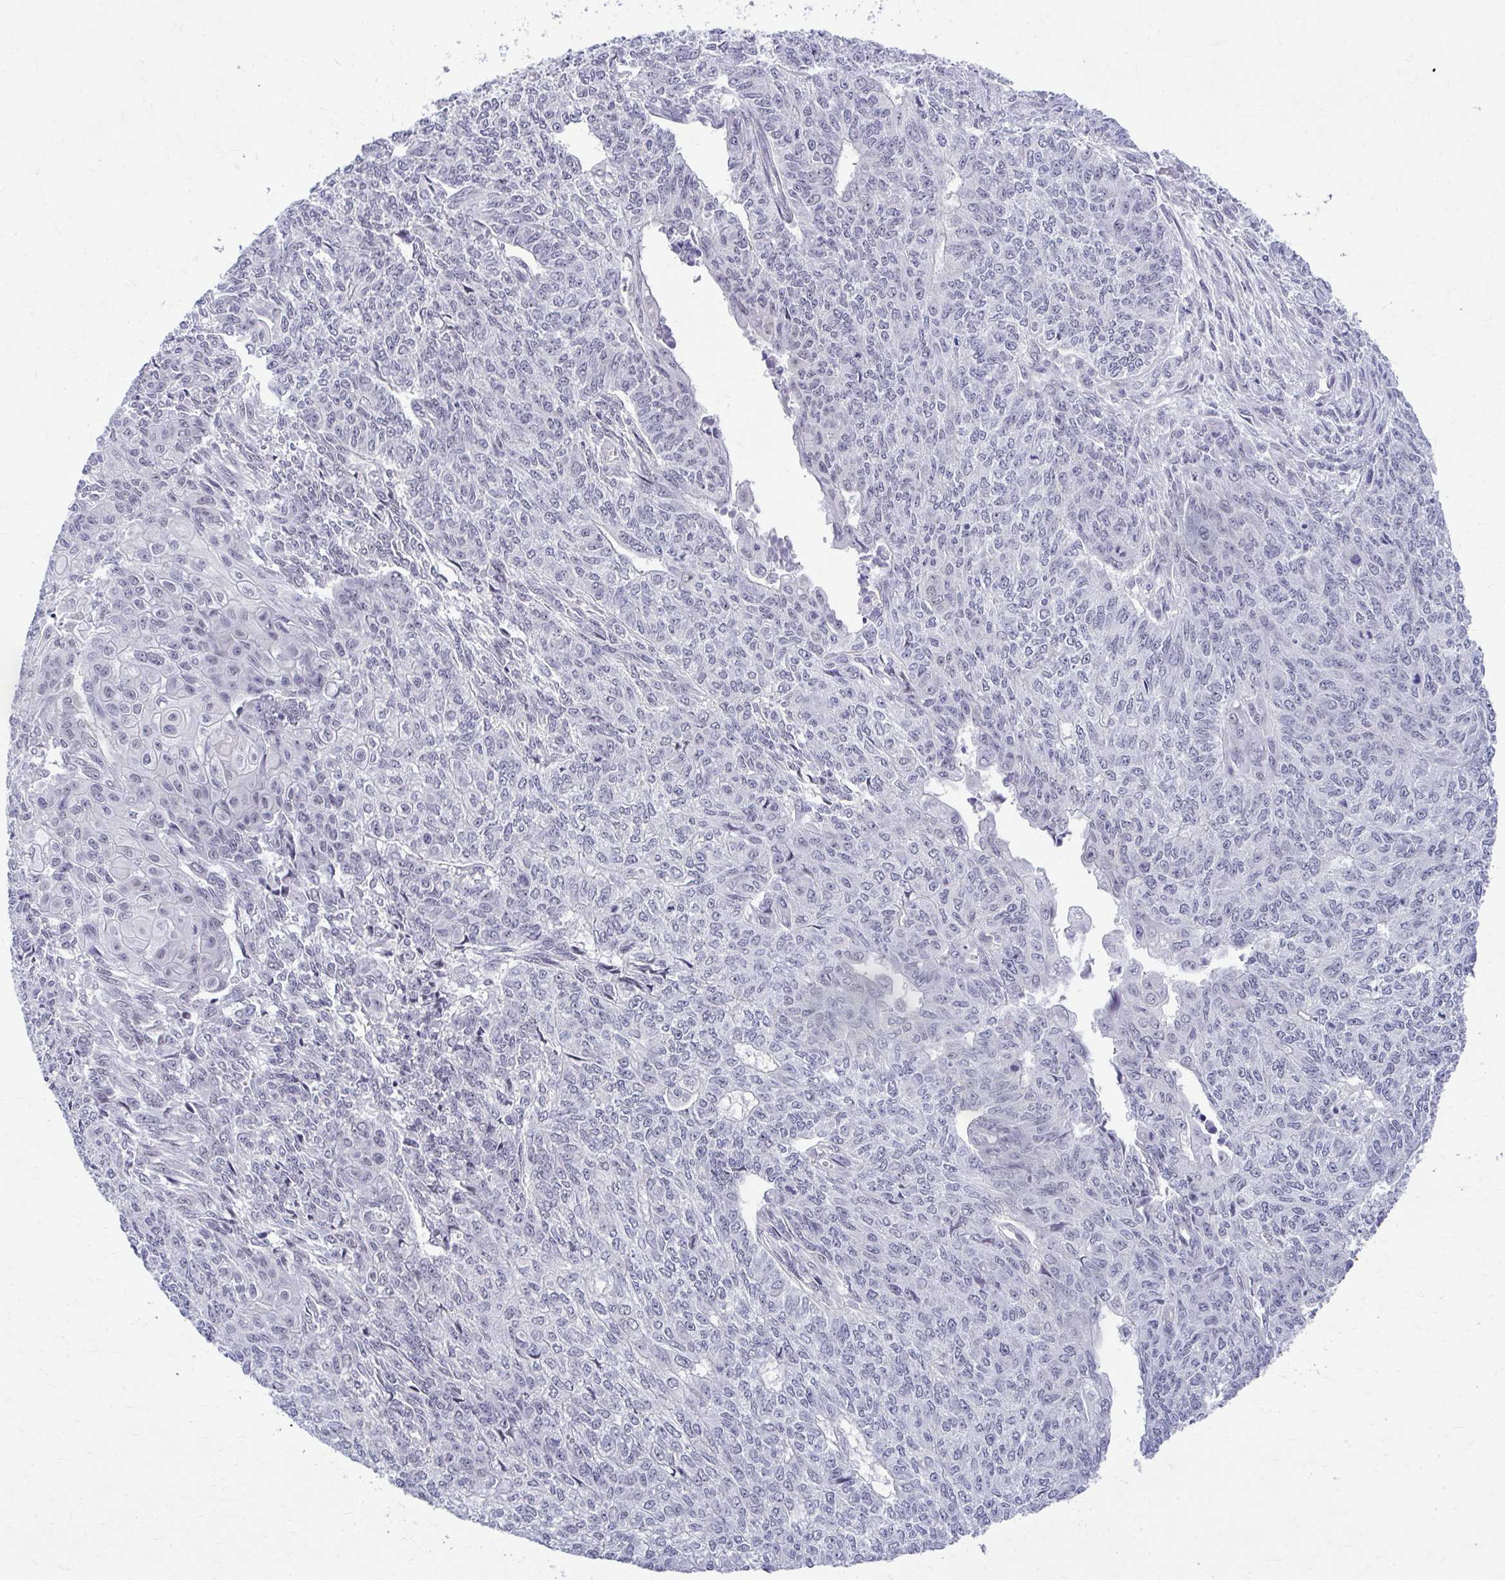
{"staining": {"intensity": "negative", "quantity": "none", "location": "none"}, "tissue": "endometrial cancer", "cell_type": "Tumor cells", "image_type": "cancer", "snomed": [{"axis": "morphology", "description": "Adenocarcinoma, NOS"}, {"axis": "topography", "description": "Endometrium"}], "caption": "This is a histopathology image of immunohistochemistry staining of endometrial cancer, which shows no staining in tumor cells. Brightfield microscopy of immunohistochemistry stained with DAB (3,3'-diaminobenzidine) (brown) and hematoxylin (blue), captured at high magnification.", "gene": "TEX33", "patient": {"sex": "female", "age": 32}}